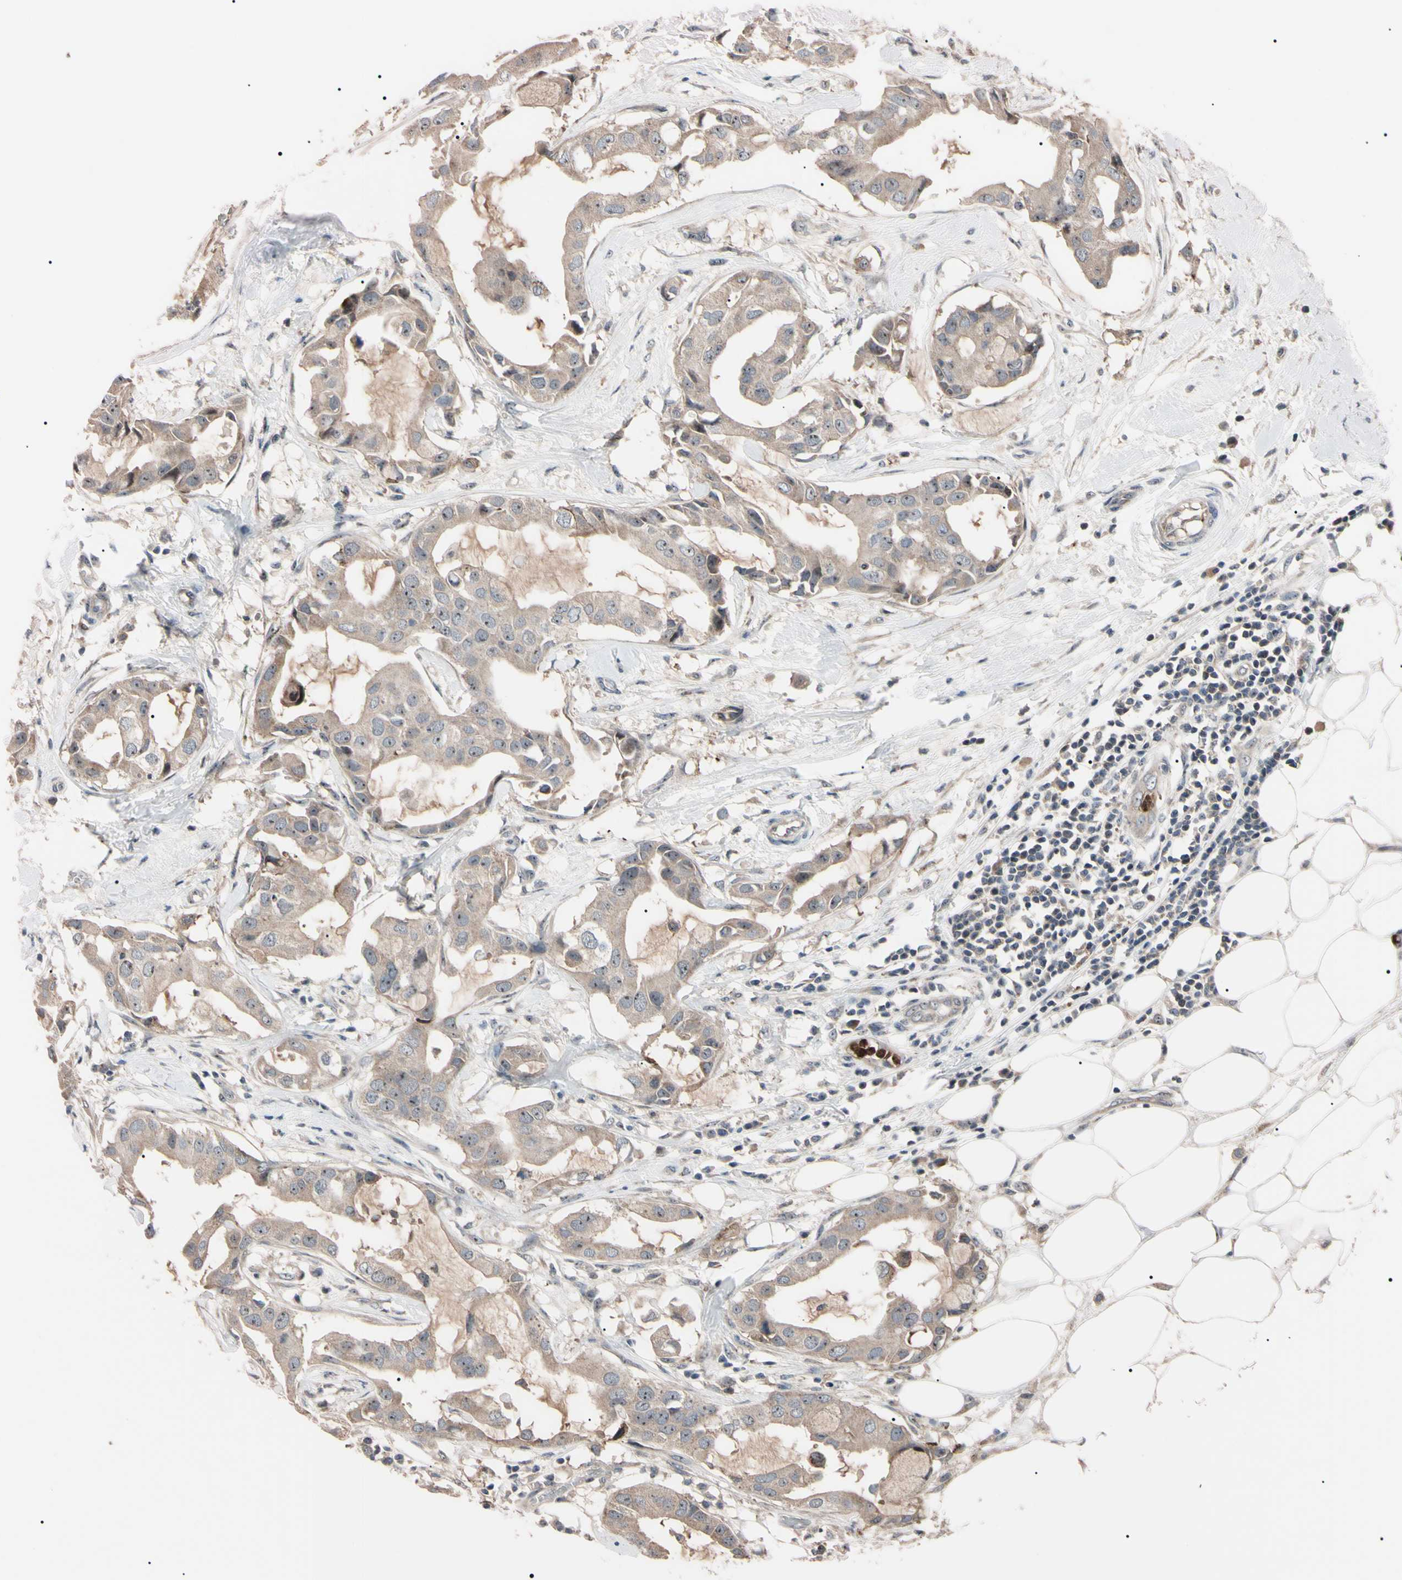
{"staining": {"intensity": "moderate", "quantity": ">75%", "location": "cytoplasmic/membranous"}, "tissue": "breast cancer", "cell_type": "Tumor cells", "image_type": "cancer", "snomed": [{"axis": "morphology", "description": "Duct carcinoma"}, {"axis": "topography", "description": "Breast"}], "caption": "DAB (3,3'-diaminobenzidine) immunohistochemical staining of human breast cancer (invasive ductal carcinoma) displays moderate cytoplasmic/membranous protein expression in approximately >75% of tumor cells. The staining was performed using DAB (3,3'-diaminobenzidine) to visualize the protein expression in brown, while the nuclei were stained in blue with hematoxylin (Magnification: 20x).", "gene": "TRAF5", "patient": {"sex": "female", "age": 40}}